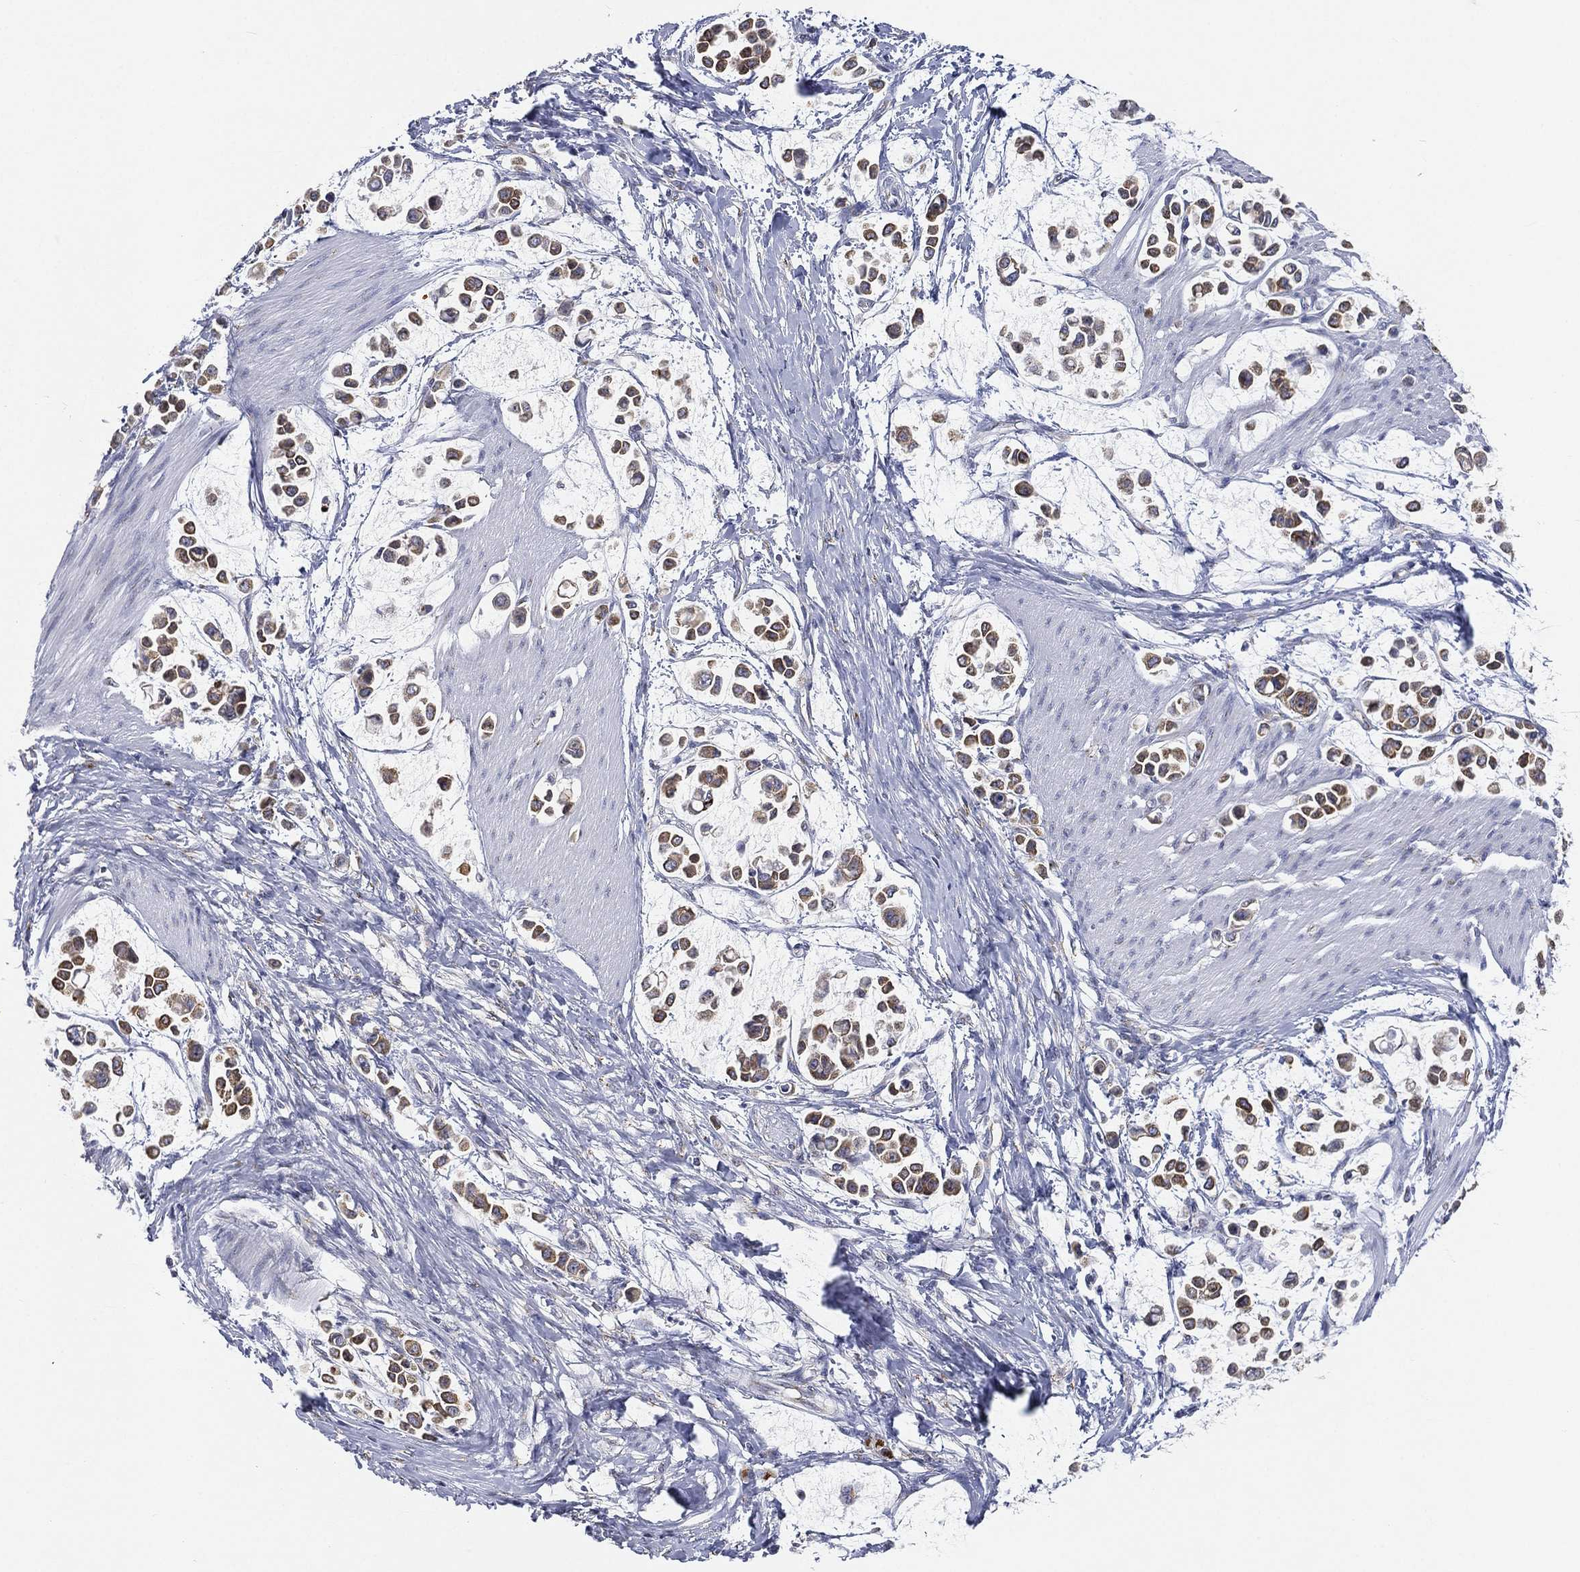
{"staining": {"intensity": "moderate", "quantity": ">75%", "location": "cytoplasmic/membranous"}, "tissue": "stomach cancer", "cell_type": "Tumor cells", "image_type": "cancer", "snomed": [{"axis": "morphology", "description": "Adenocarcinoma, NOS"}, {"axis": "topography", "description": "Stomach"}], "caption": "An immunohistochemistry image of tumor tissue is shown. Protein staining in brown highlights moderate cytoplasmic/membranous positivity in stomach cancer within tumor cells. The staining was performed using DAB (3,3'-diaminobenzidine) to visualize the protein expression in brown, while the nuclei were stained in blue with hematoxylin (Magnification: 20x).", "gene": "TICAM1", "patient": {"sex": "male", "age": 82}}